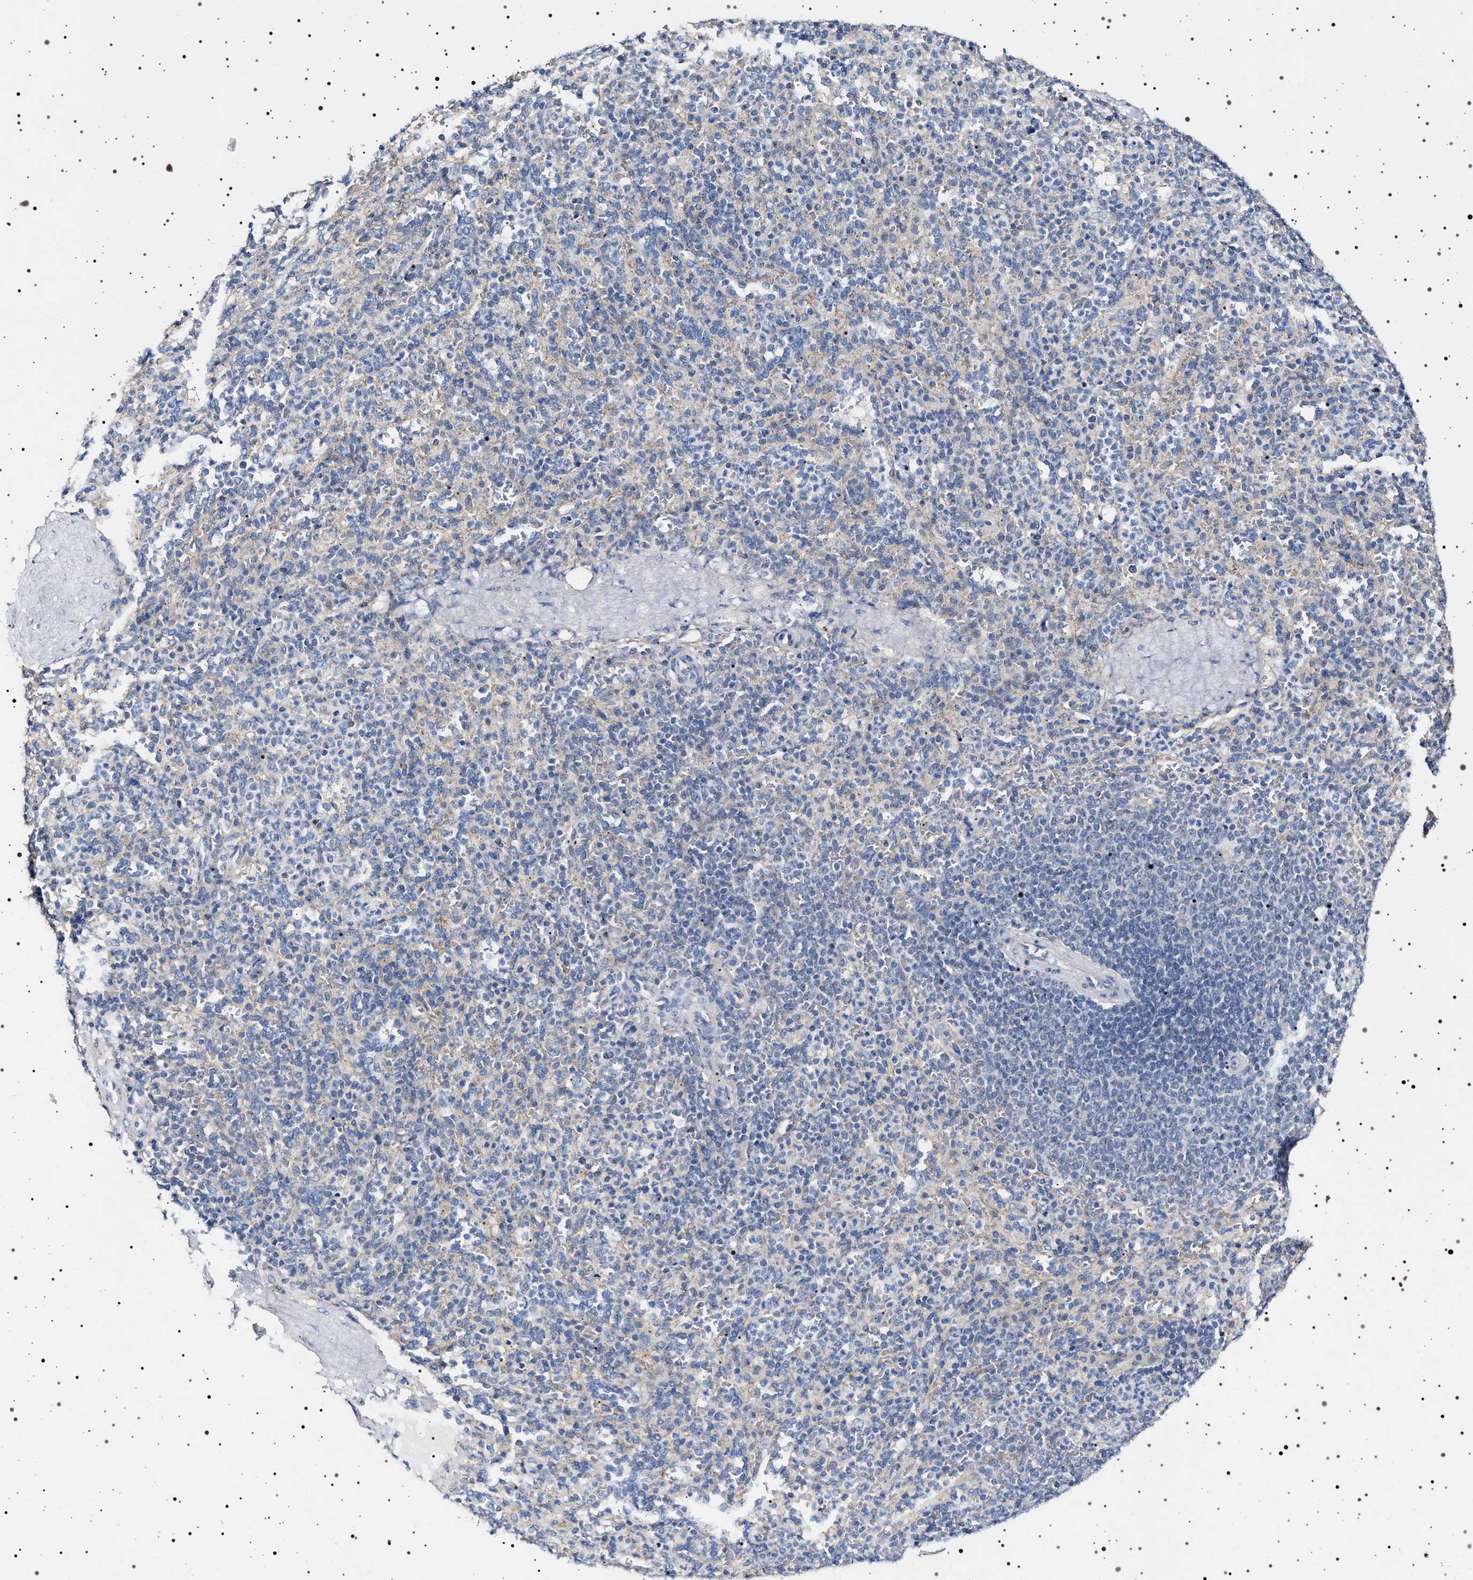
{"staining": {"intensity": "negative", "quantity": "none", "location": "none"}, "tissue": "spleen", "cell_type": "Cells in red pulp", "image_type": "normal", "snomed": [{"axis": "morphology", "description": "Normal tissue, NOS"}, {"axis": "topography", "description": "Spleen"}], "caption": "Micrograph shows no significant protein staining in cells in red pulp of unremarkable spleen.", "gene": "NAALADL2", "patient": {"sex": "male", "age": 36}}